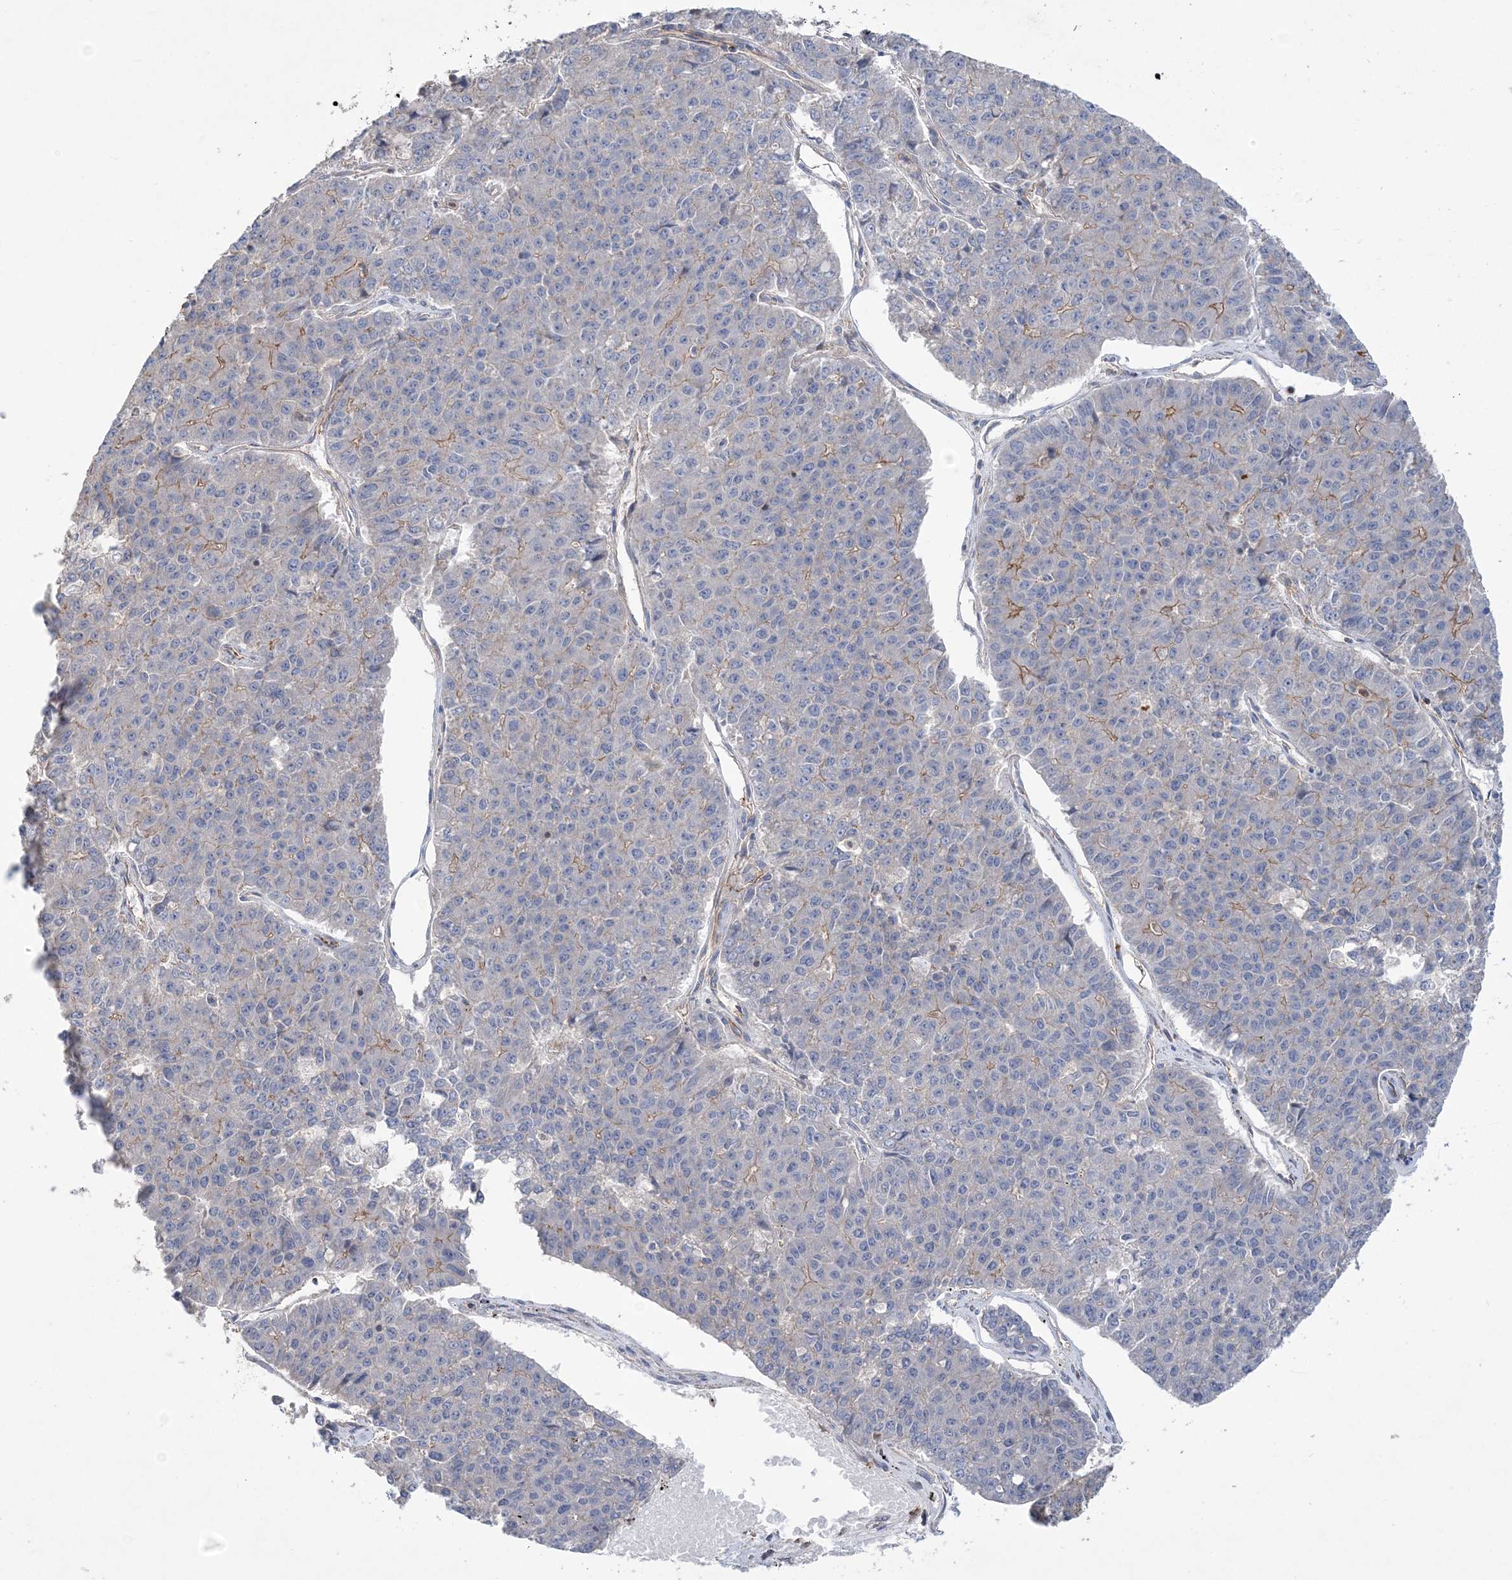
{"staining": {"intensity": "moderate", "quantity": "<25%", "location": "cytoplasmic/membranous"}, "tissue": "pancreatic cancer", "cell_type": "Tumor cells", "image_type": "cancer", "snomed": [{"axis": "morphology", "description": "Adenocarcinoma, NOS"}, {"axis": "topography", "description": "Pancreas"}], "caption": "The histopathology image displays a brown stain indicating the presence of a protein in the cytoplasmic/membranous of tumor cells in pancreatic cancer.", "gene": "PIGC", "patient": {"sex": "male", "age": 50}}